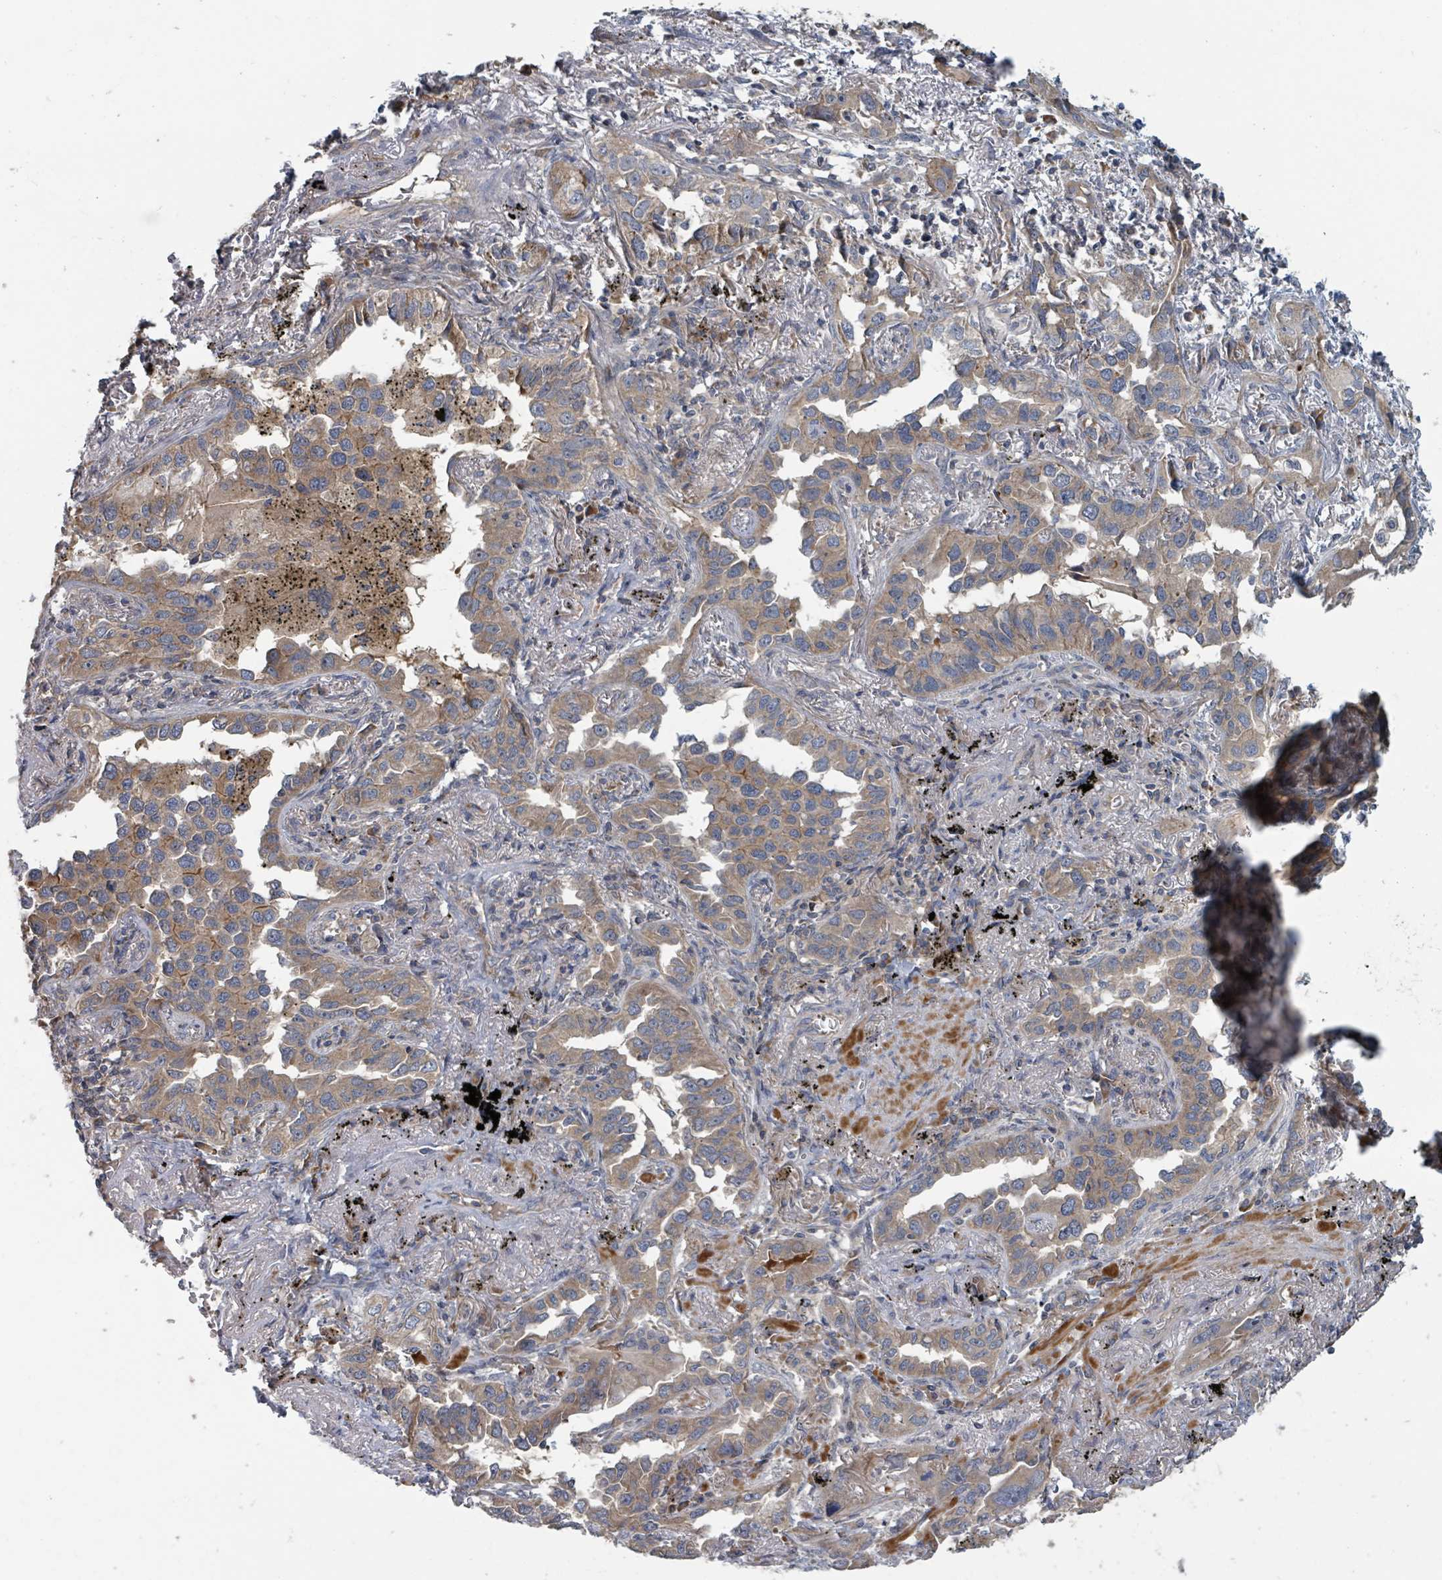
{"staining": {"intensity": "moderate", "quantity": ">75%", "location": "cytoplasmic/membranous"}, "tissue": "lung cancer", "cell_type": "Tumor cells", "image_type": "cancer", "snomed": [{"axis": "morphology", "description": "Adenocarcinoma, NOS"}, {"axis": "topography", "description": "Lung"}], "caption": "About >75% of tumor cells in human adenocarcinoma (lung) exhibit moderate cytoplasmic/membranous protein positivity as visualized by brown immunohistochemical staining.", "gene": "DPM1", "patient": {"sex": "male", "age": 67}}